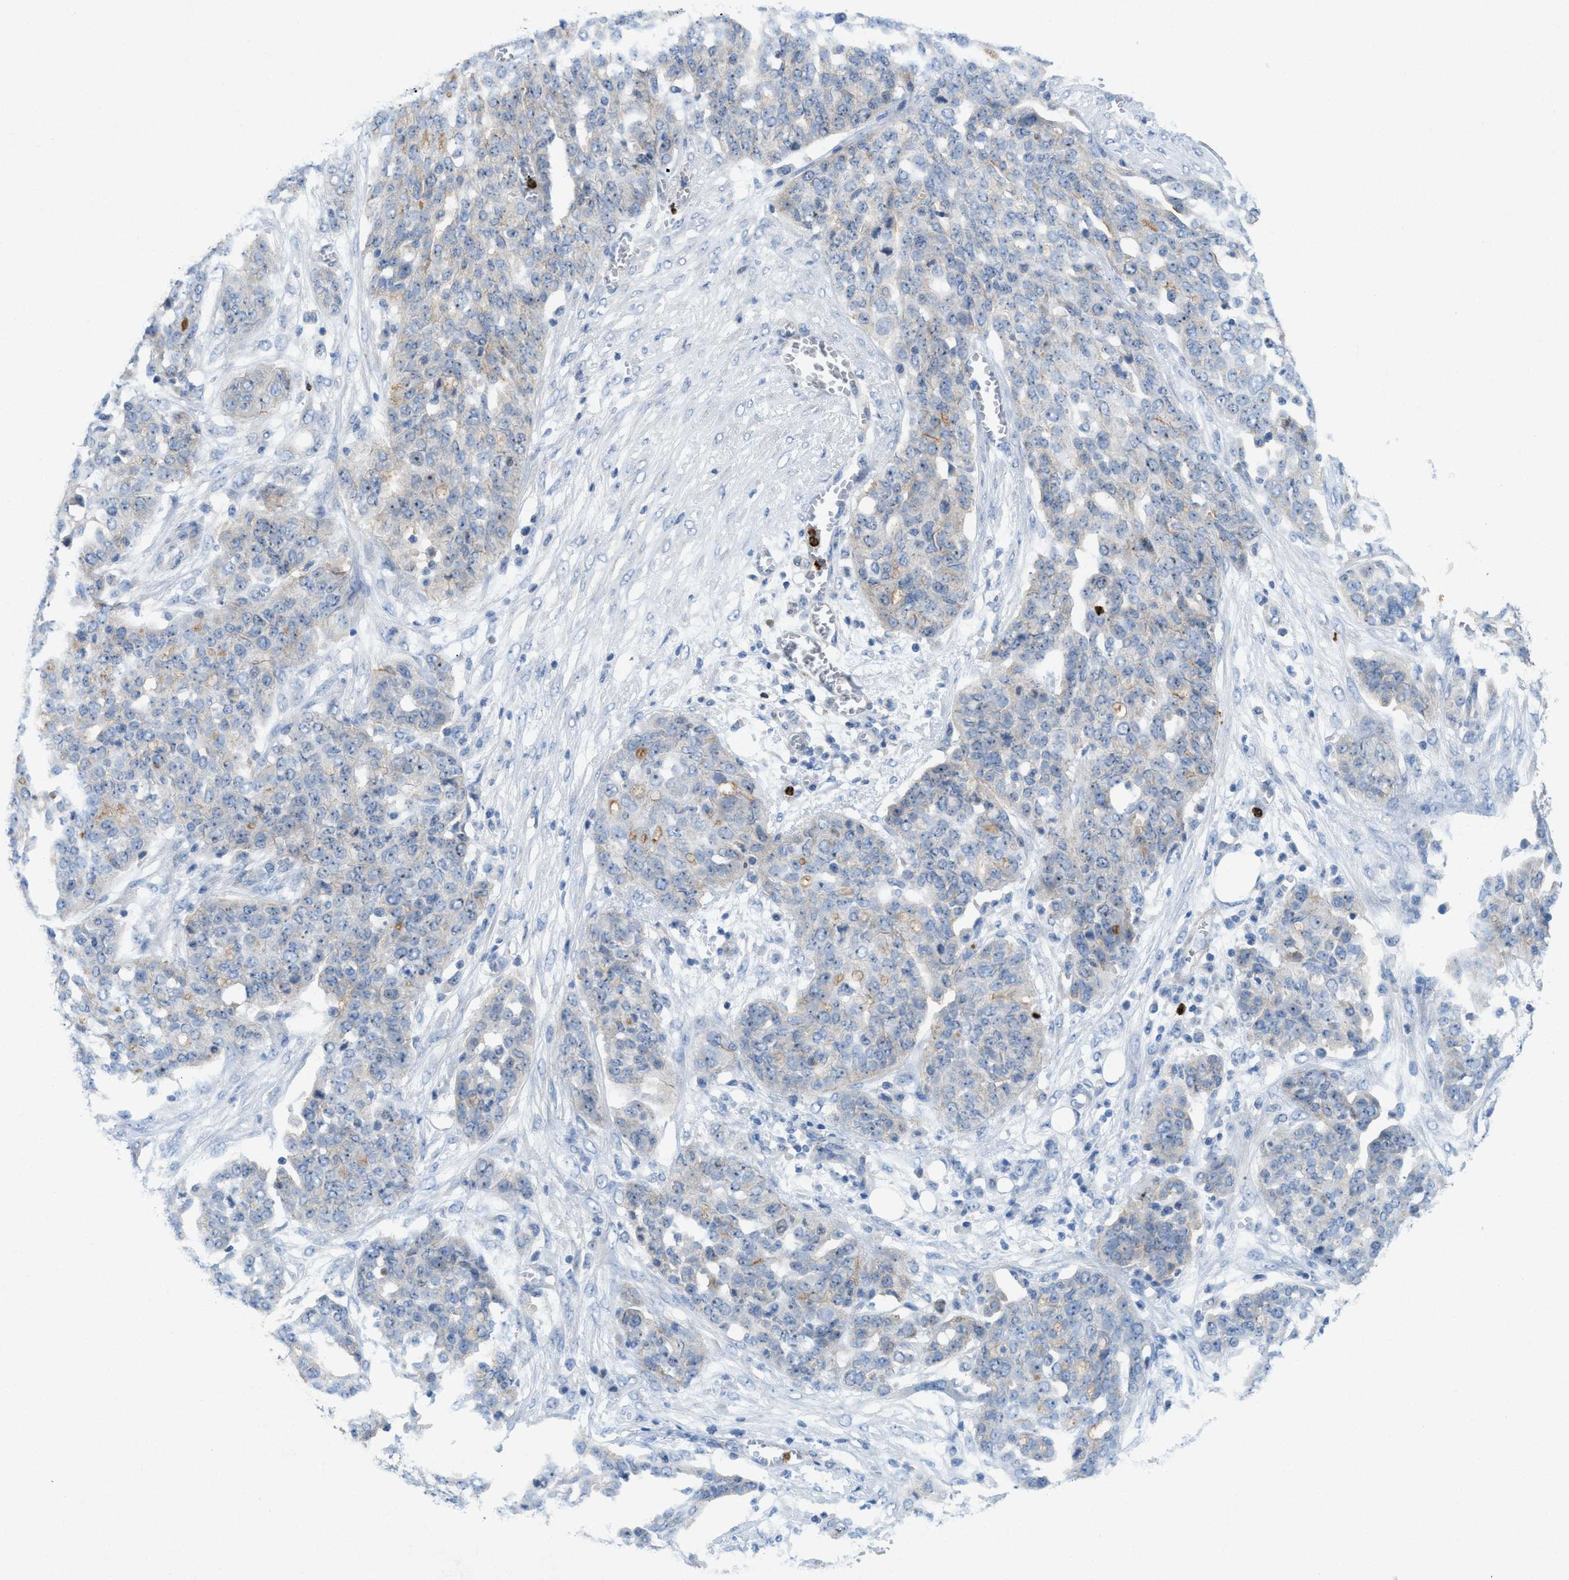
{"staining": {"intensity": "negative", "quantity": "none", "location": "none"}, "tissue": "ovarian cancer", "cell_type": "Tumor cells", "image_type": "cancer", "snomed": [{"axis": "morphology", "description": "Cystadenocarcinoma, serous, NOS"}, {"axis": "topography", "description": "Soft tissue"}, {"axis": "topography", "description": "Ovary"}], "caption": "Tumor cells show no significant protein positivity in serous cystadenocarcinoma (ovarian). (IHC, brightfield microscopy, high magnification).", "gene": "CMTM1", "patient": {"sex": "female", "age": 57}}